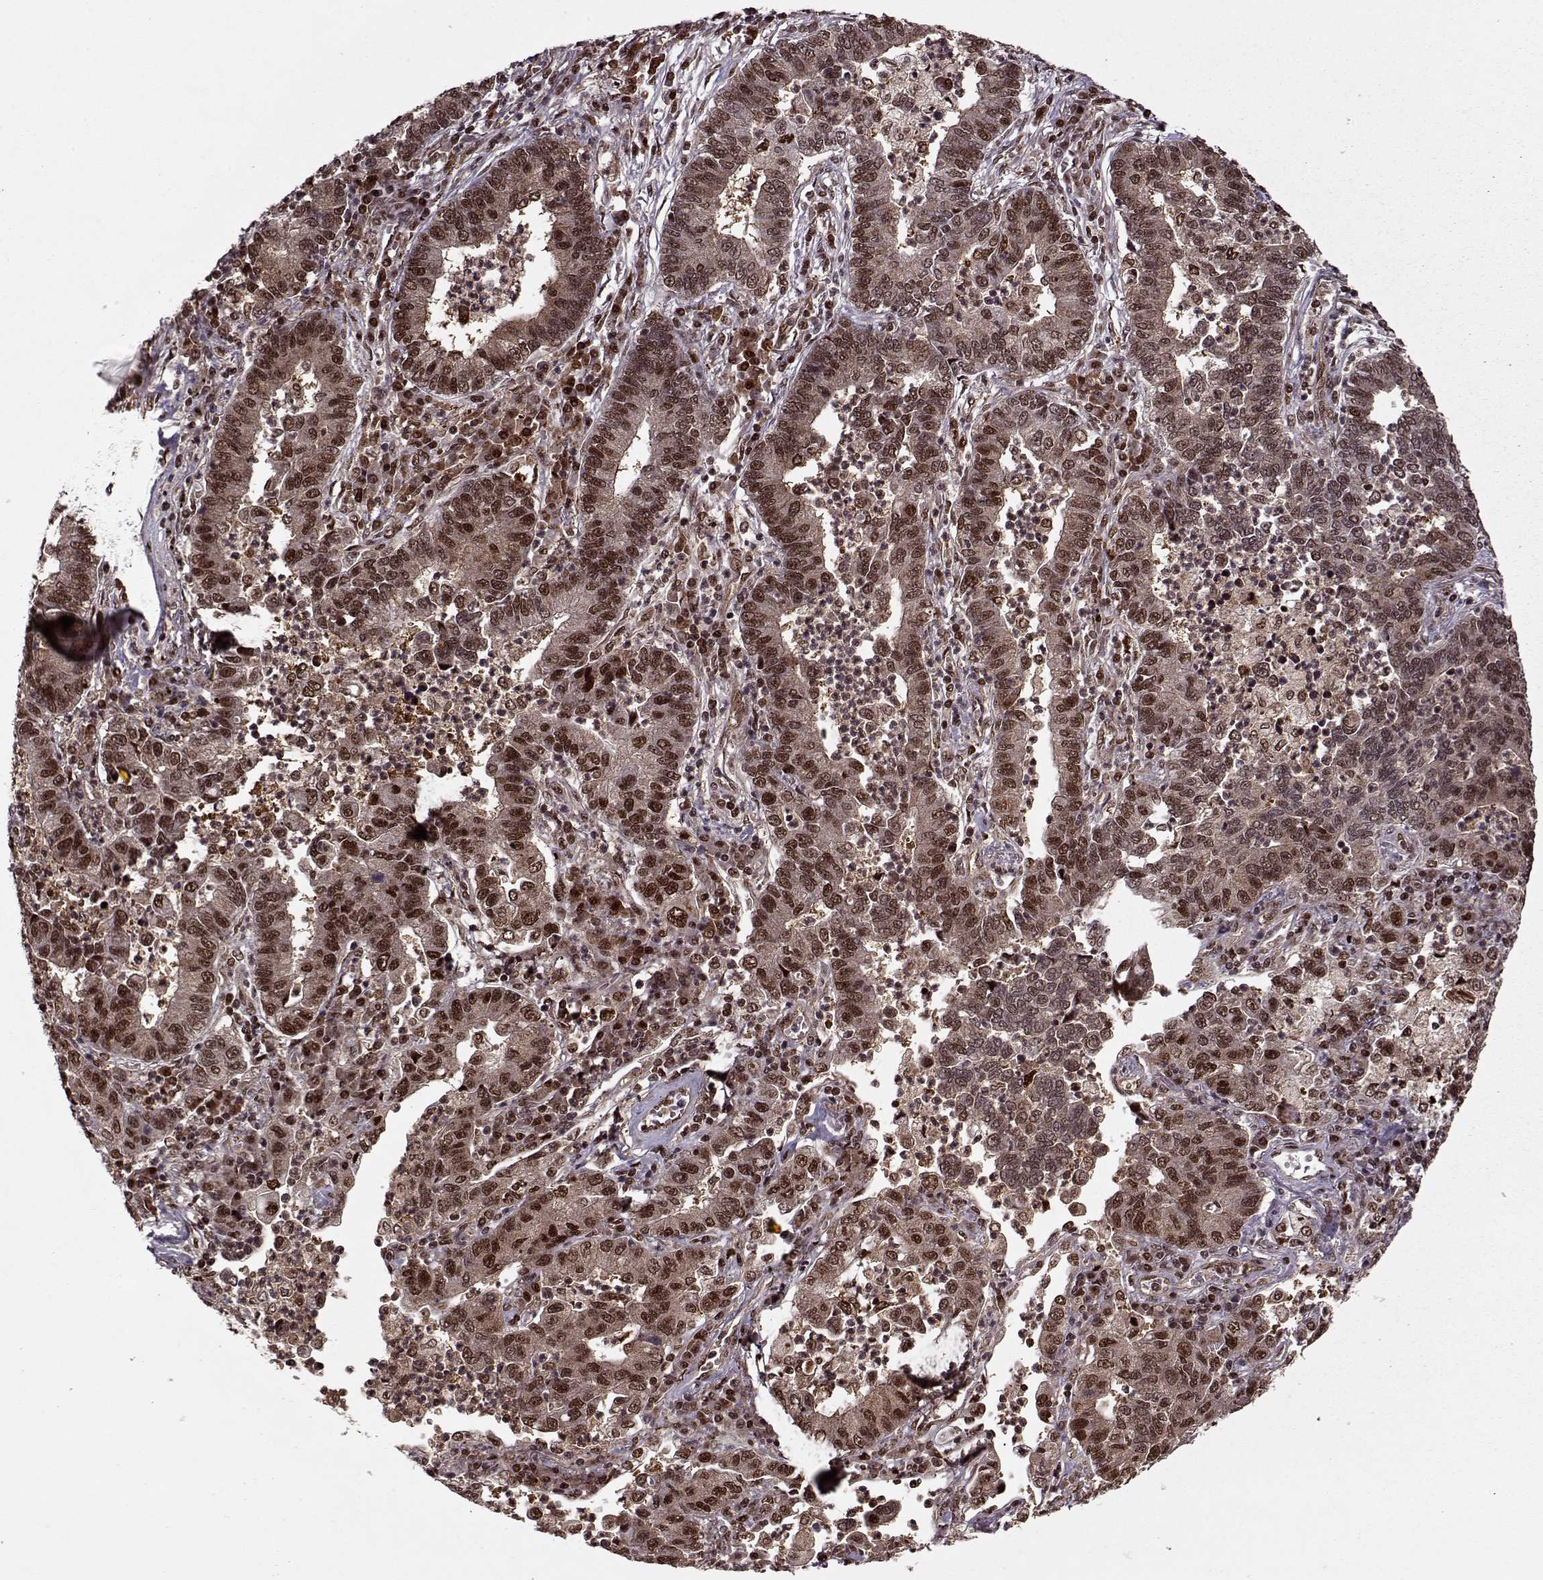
{"staining": {"intensity": "moderate", "quantity": ">75%", "location": "cytoplasmic/membranous,nuclear"}, "tissue": "lung cancer", "cell_type": "Tumor cells", "image_type": "cancer", "snomed": [{"axis": "morphology", "description": "Adenocarcinoma, NOS"}, {"axis": "topography", "description": "Lung"}], "caption": "Protein expression by IHC shows moderate cytoplasmic/membranous and nuclear positivity in about >75% of tumor cells in lung cancer (adenocarcinoma).", "gene": "PSMA7", "patient": {"sex": "female", "age": 57}}